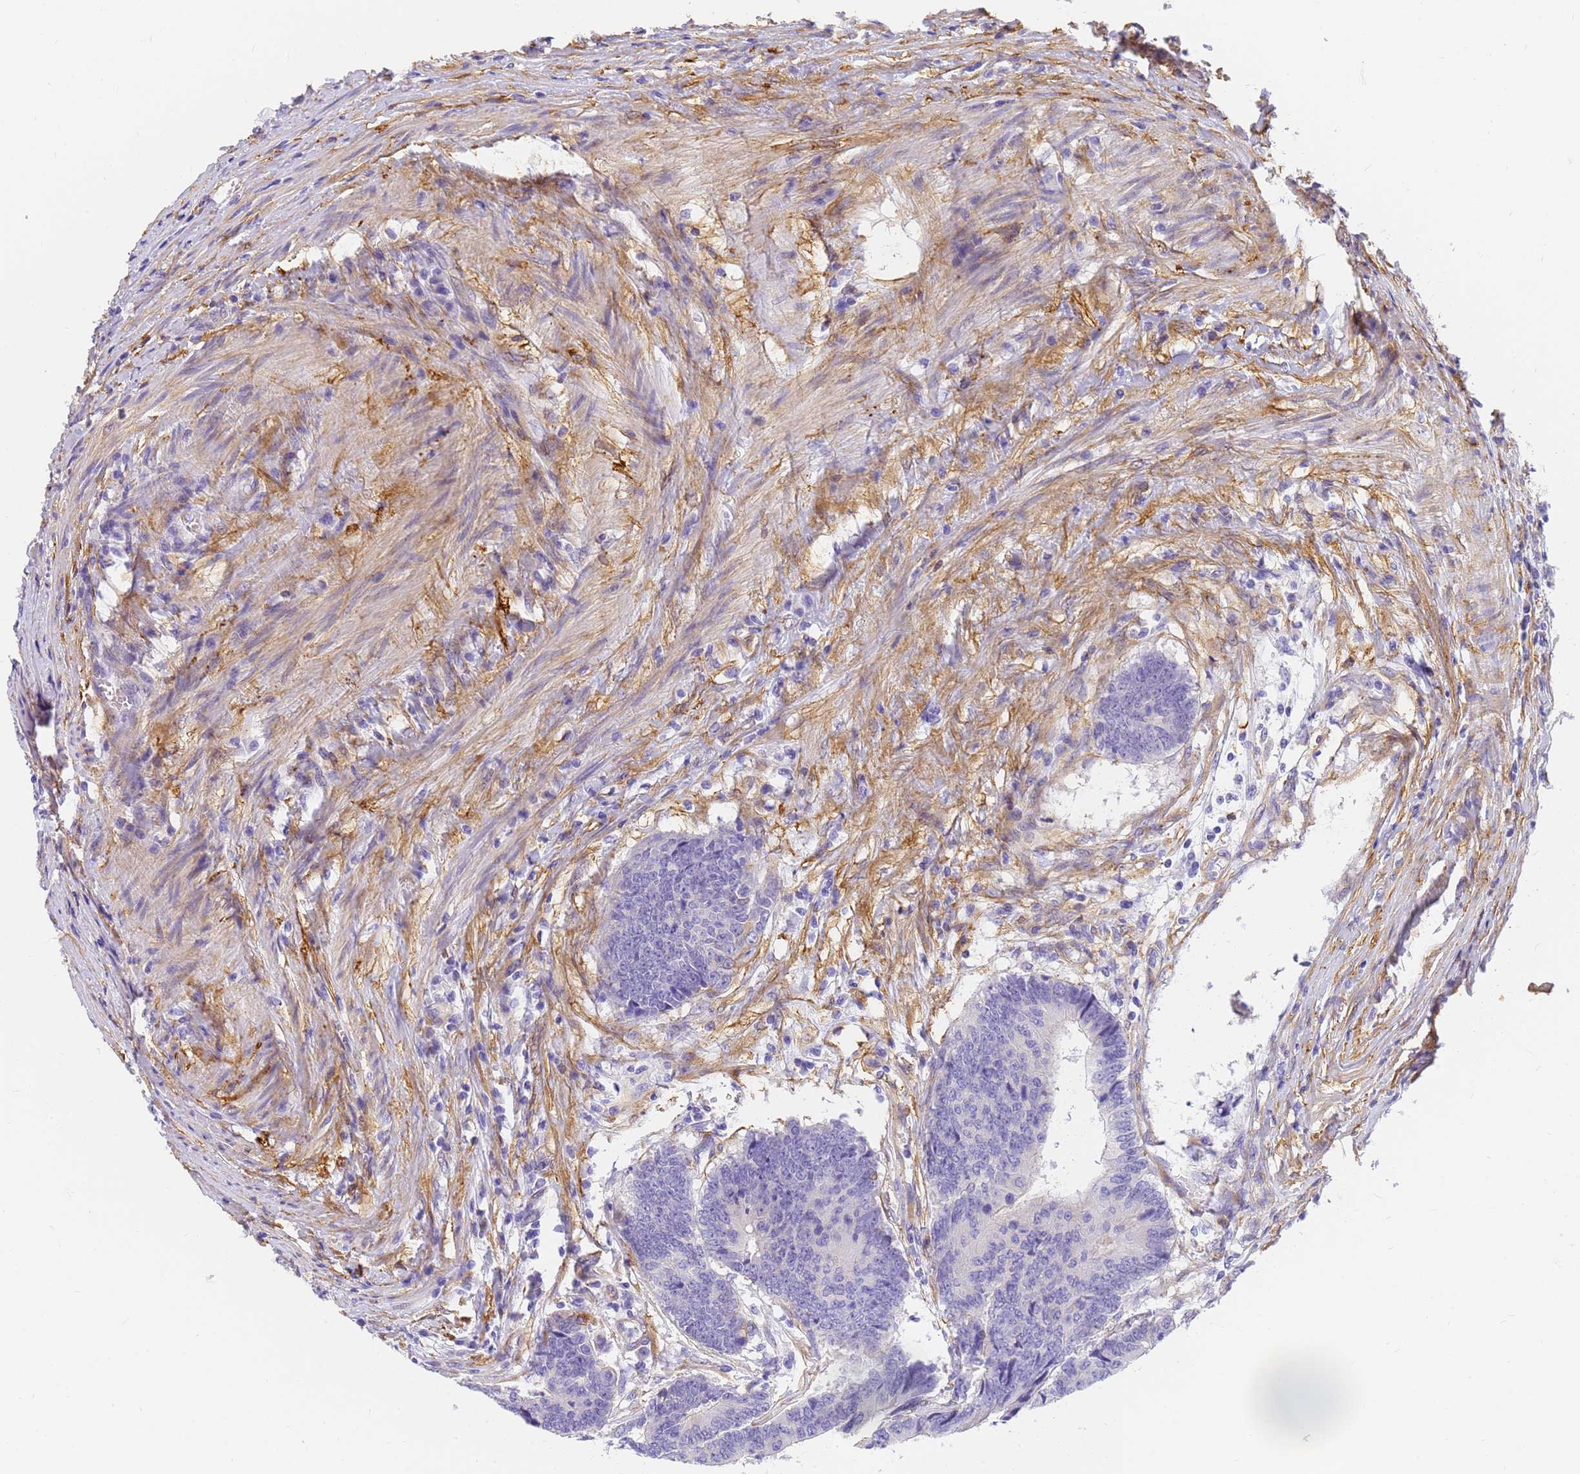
{"staining": {"intensity": "negative", "quantity": "none", "location": "none"}, "tissue": "colorectal cancer", "cell_type": "Tumor cells", "image_type": "cancer", "snomed": [{"axis": "morphology", "description": "Adenocarcinoma, NOS"}, {"axis": "topography", "description": "Rectum"}], "caption": "Immunohistochemistry micrograph of colorectal adenocarcinoma stained for a protein (brown), which reveals no staining in tumor cells.", "gene": "MVB12A", "patient": {"sex": "male", "age": 84}}